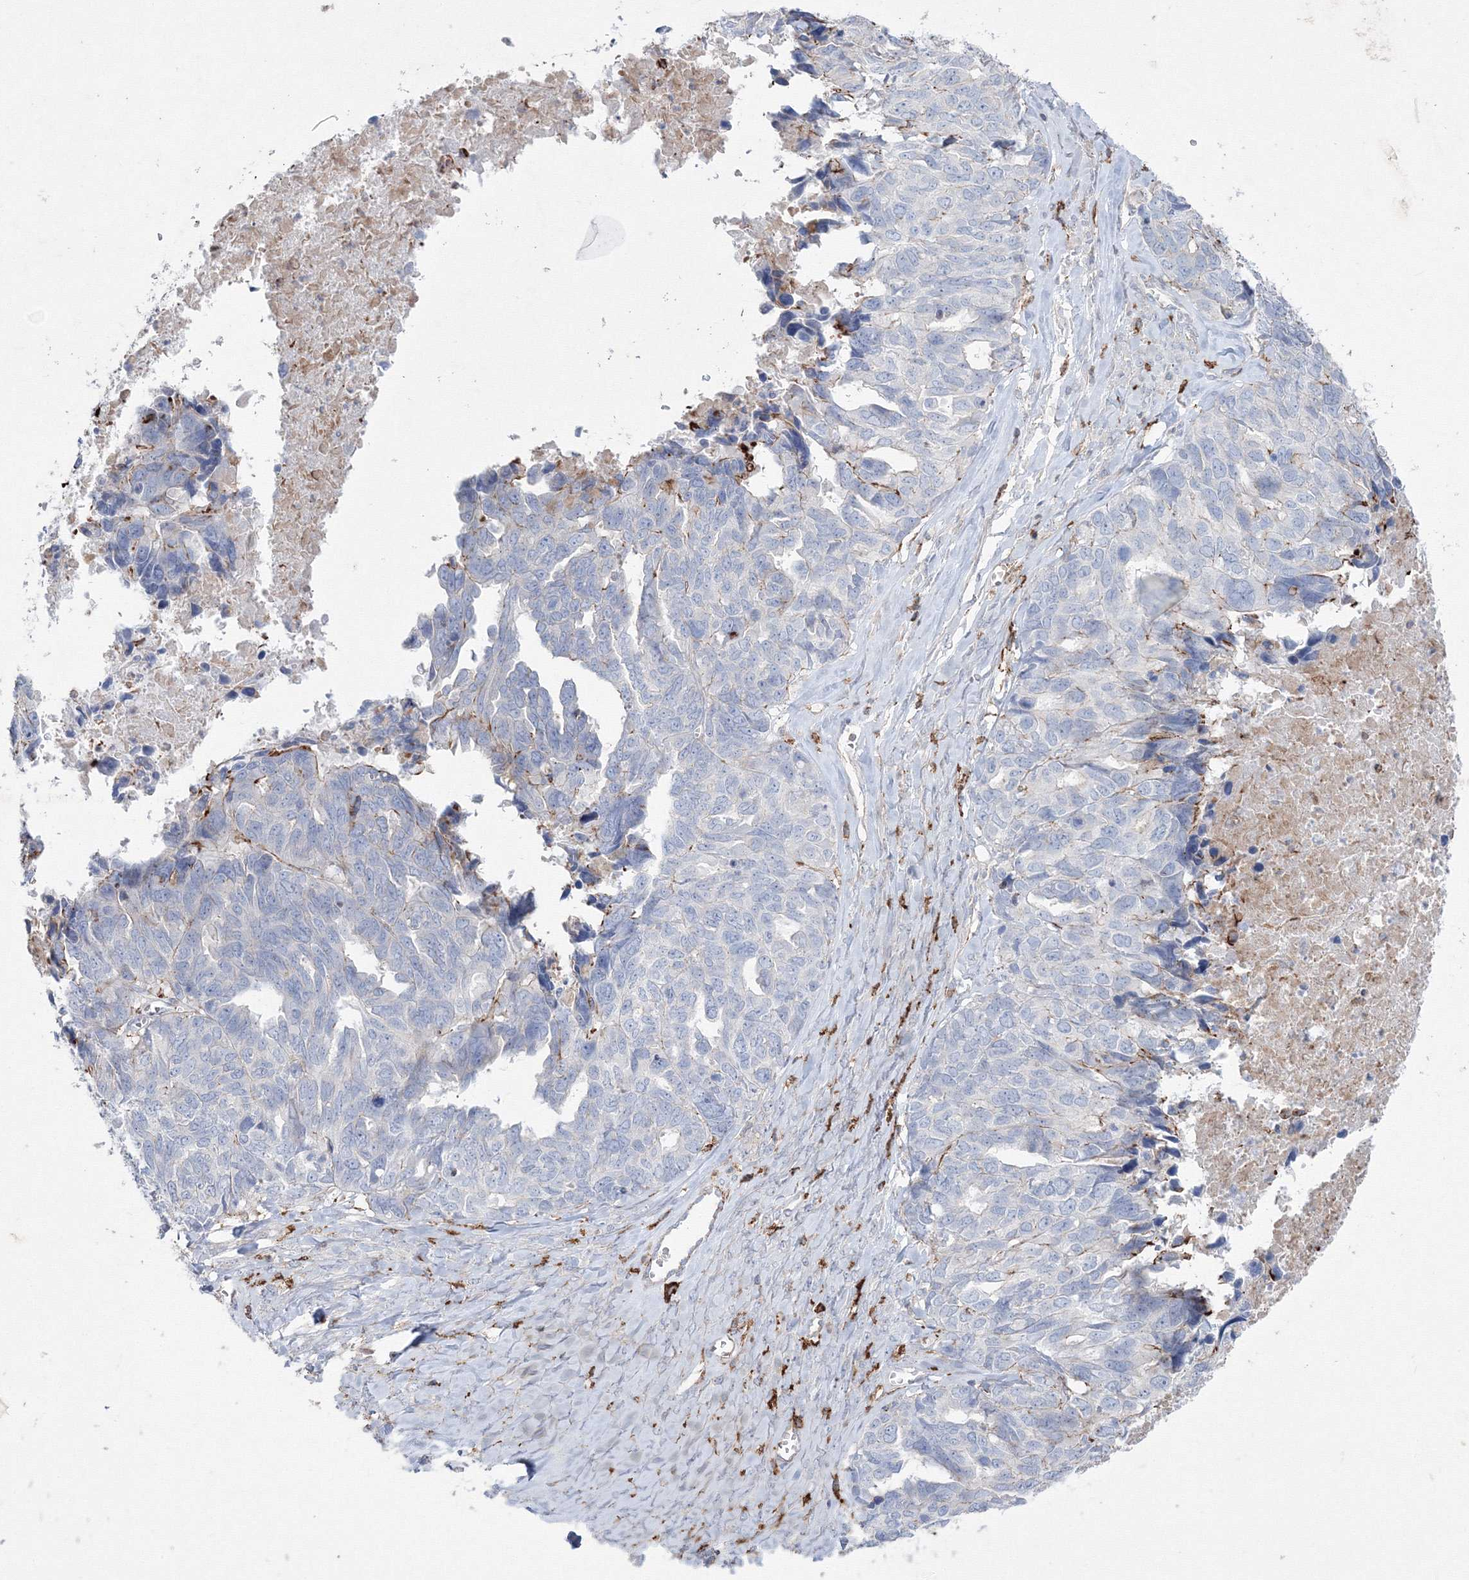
{"staining": {"intensity": "negative", "quantity": "none", "location": "none"}, "tissue": "ovarian cancer", "cell_type": "Tumor cells", "image_type": "cancer", "snomed": [{"axis": "morphology", "description": "Cystadenocarcinoma, serous, NOS"}, {"axis": "topography", "description": "Ovary"}], "caption": "DAB (3,3'-diaminobenzidine) immunohistochemical staining of human serous cystadenocarcinoma (ovarian) demonstrates no significant staining in tumor cells.", "gene": "GPR82", "patient": {"sex": "female", "age": 79}}